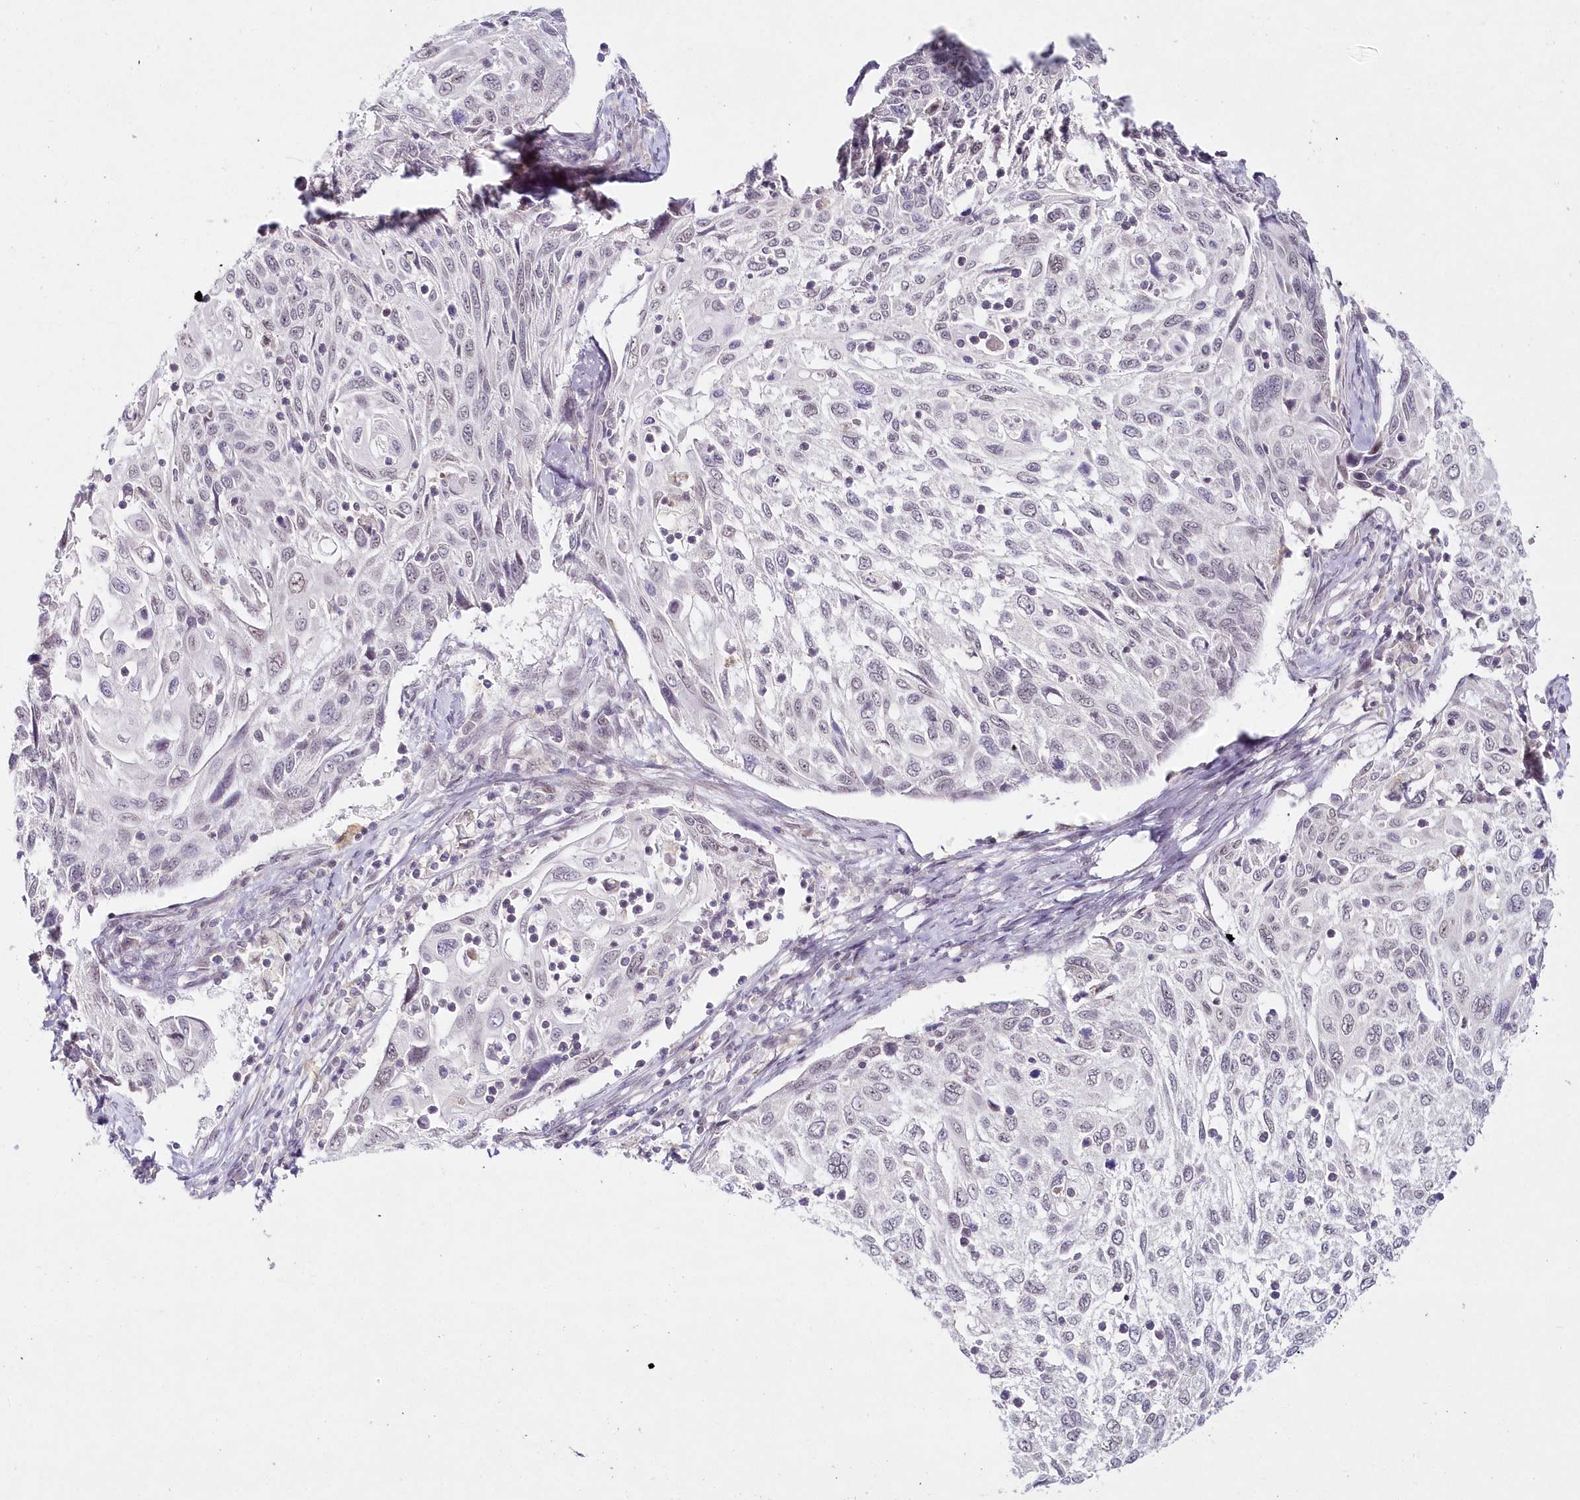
{"staining": {"intensity": "negative", "quantity": "none", "location": "none"}, "tissue": "cervical cancer", "cell_type": "Tumor cells", "image_type": "cancer", "snomed": [{"axis": "morphology", "description": "Squamous cell carcinoma, NOS"}, {"axis": "topography", "description": "Cervix"}], "caption": "Image shows no protein staining in tumor cells of cervical cancer (squamous cell carcinoma) tissue.", "gene": "HYCC2", "patient": {"sex": "female", "age": 70}}